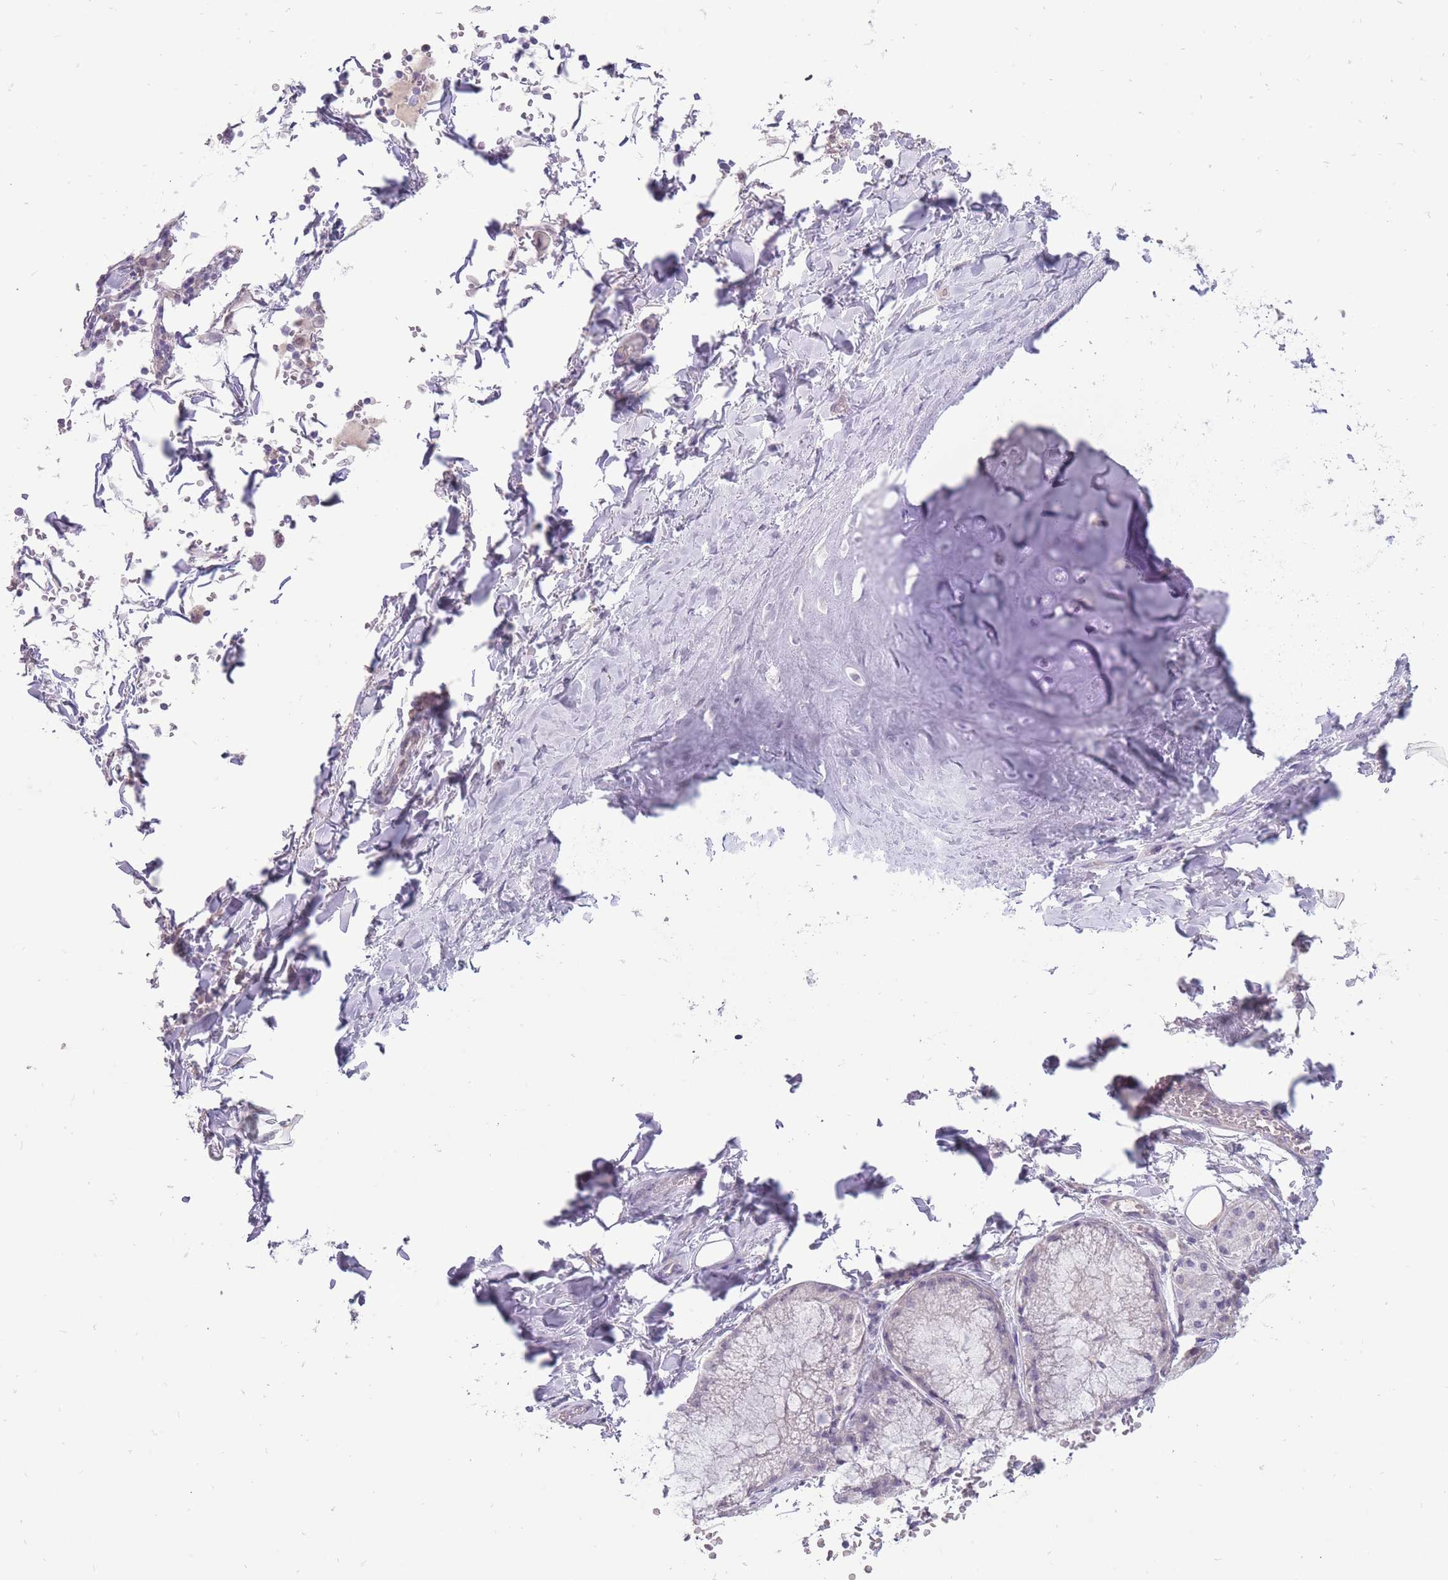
{"staining": {"intensity": "negative", "quantity": "none", "location": "none"}, "tissue": "adipose tissue", "cell_type": "Adipocytes", "image_type": "normal", "snomed": [{"axis": "morphology", "description": "Normal tissue, NOS"}, {"axis": "topography", "description": "Cartilage tissue"}, {"axis": "topography", "description": "Bronchus"}], "caption": "Adipocytes show no significant protein positivity in benign adipose tissue. The staining is performed using DAB (3,3'-diaminobenzidine) brown chromogen with nuclei counter-stained in using hematoxylin.", "gene": "ERICH4", "patient": {"sex": "male", "age": 63}}